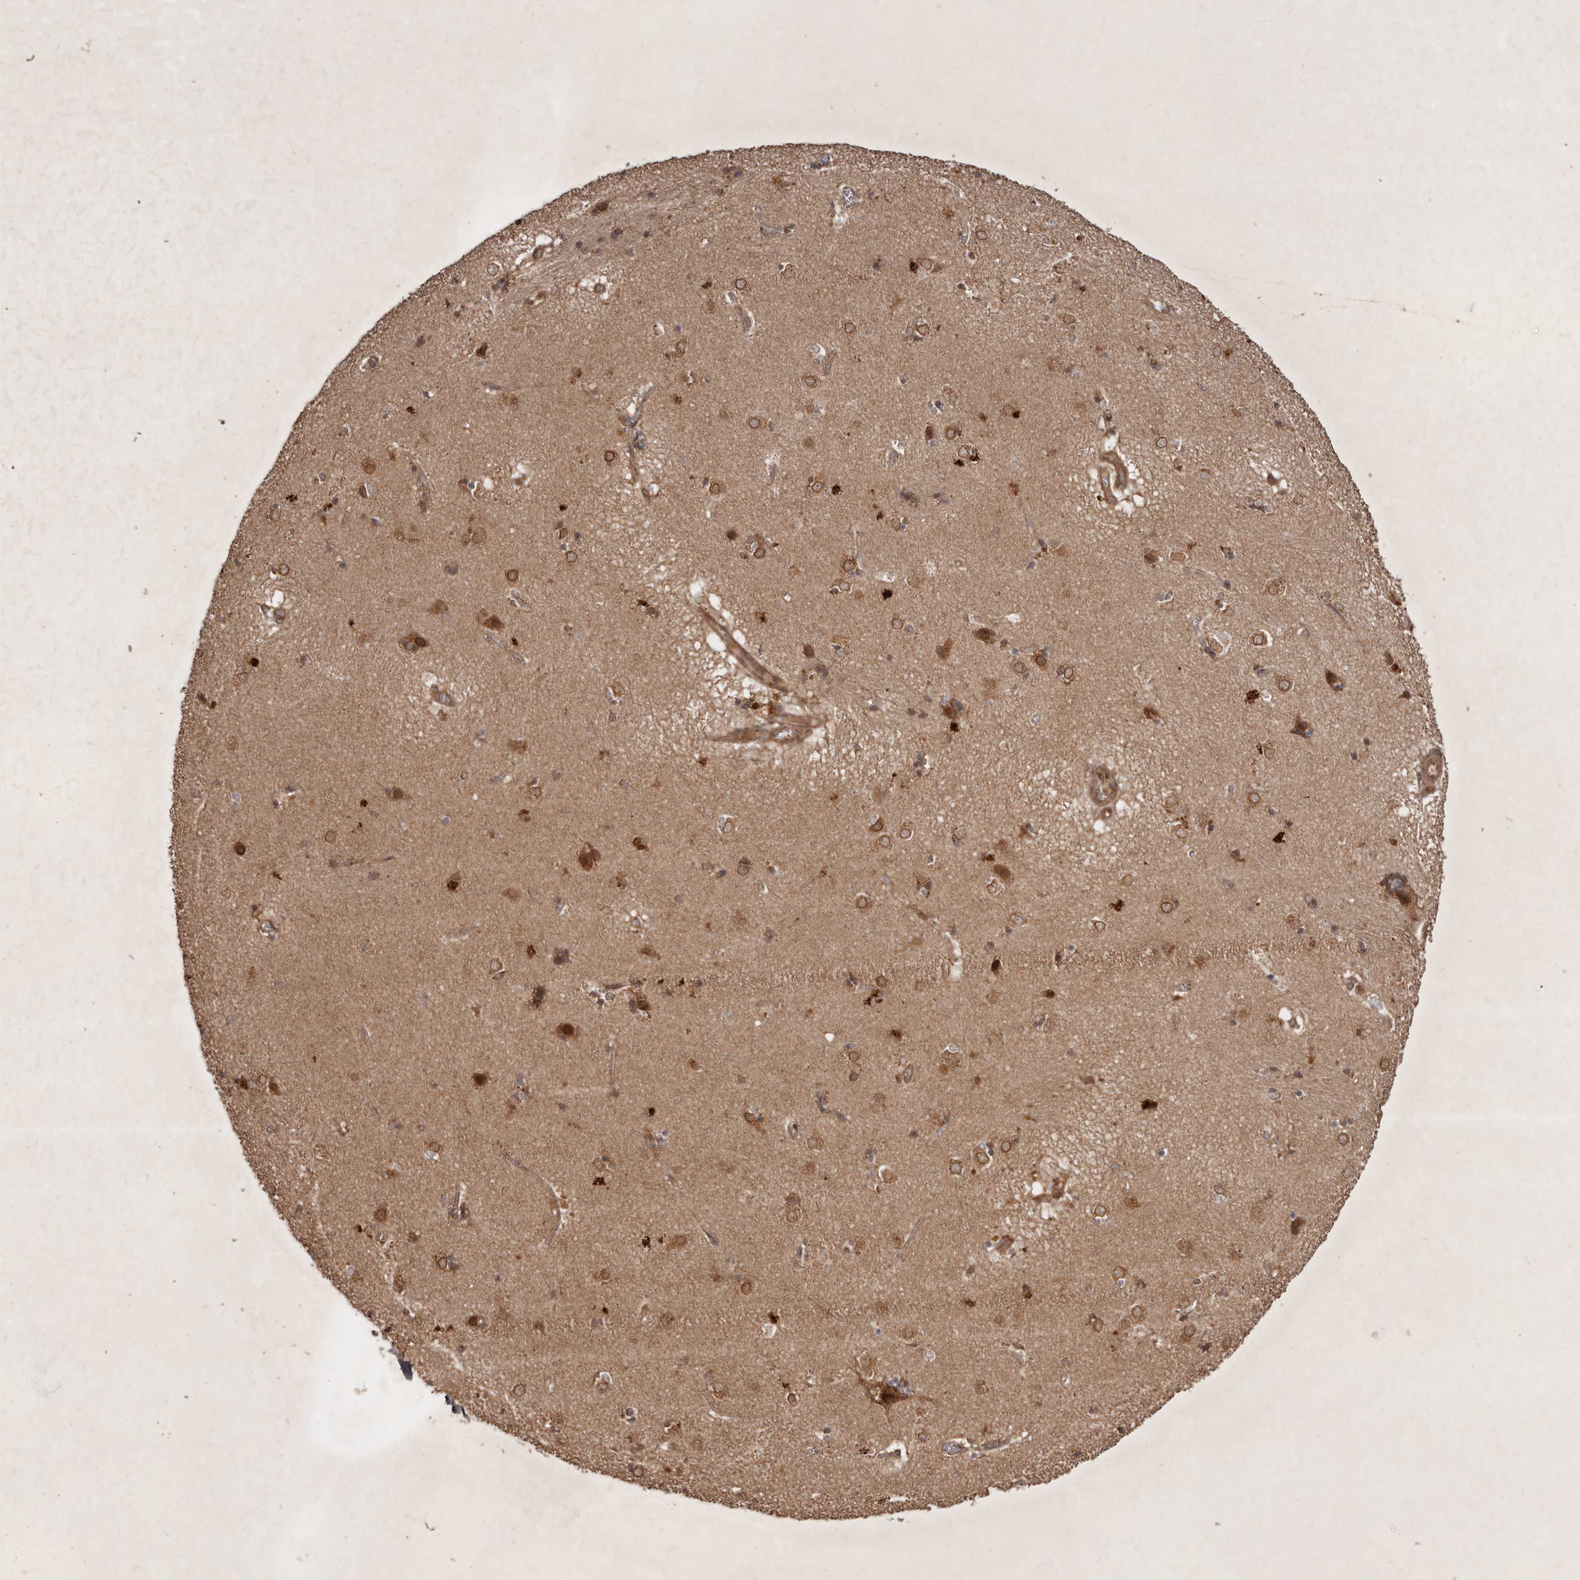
{"staining": {"intensity": "moderate", "quantity": "25%-75%", "location": "cytoplasmic/membranous,nuclear"}, "tissue": "caudate", "cell_type": "Glial cells", "image_type": "normal", "snomed": [{"axis": "morphology", "description": "Normal tissue, NOS"}, {"axis": "topography", "description": "Lateral ventricle wall"}], "caption": "This histopathology image reveals unremarkable caudate stained with immunohistochemistry to label a protein in brown. The cytoplasmic/membranous,nuclear of glial cells show moderate positivity for the protein. Nuclei are counter-stained blue.", "gene": "STK36", "patient": {"sex": "male", "age": 70}}